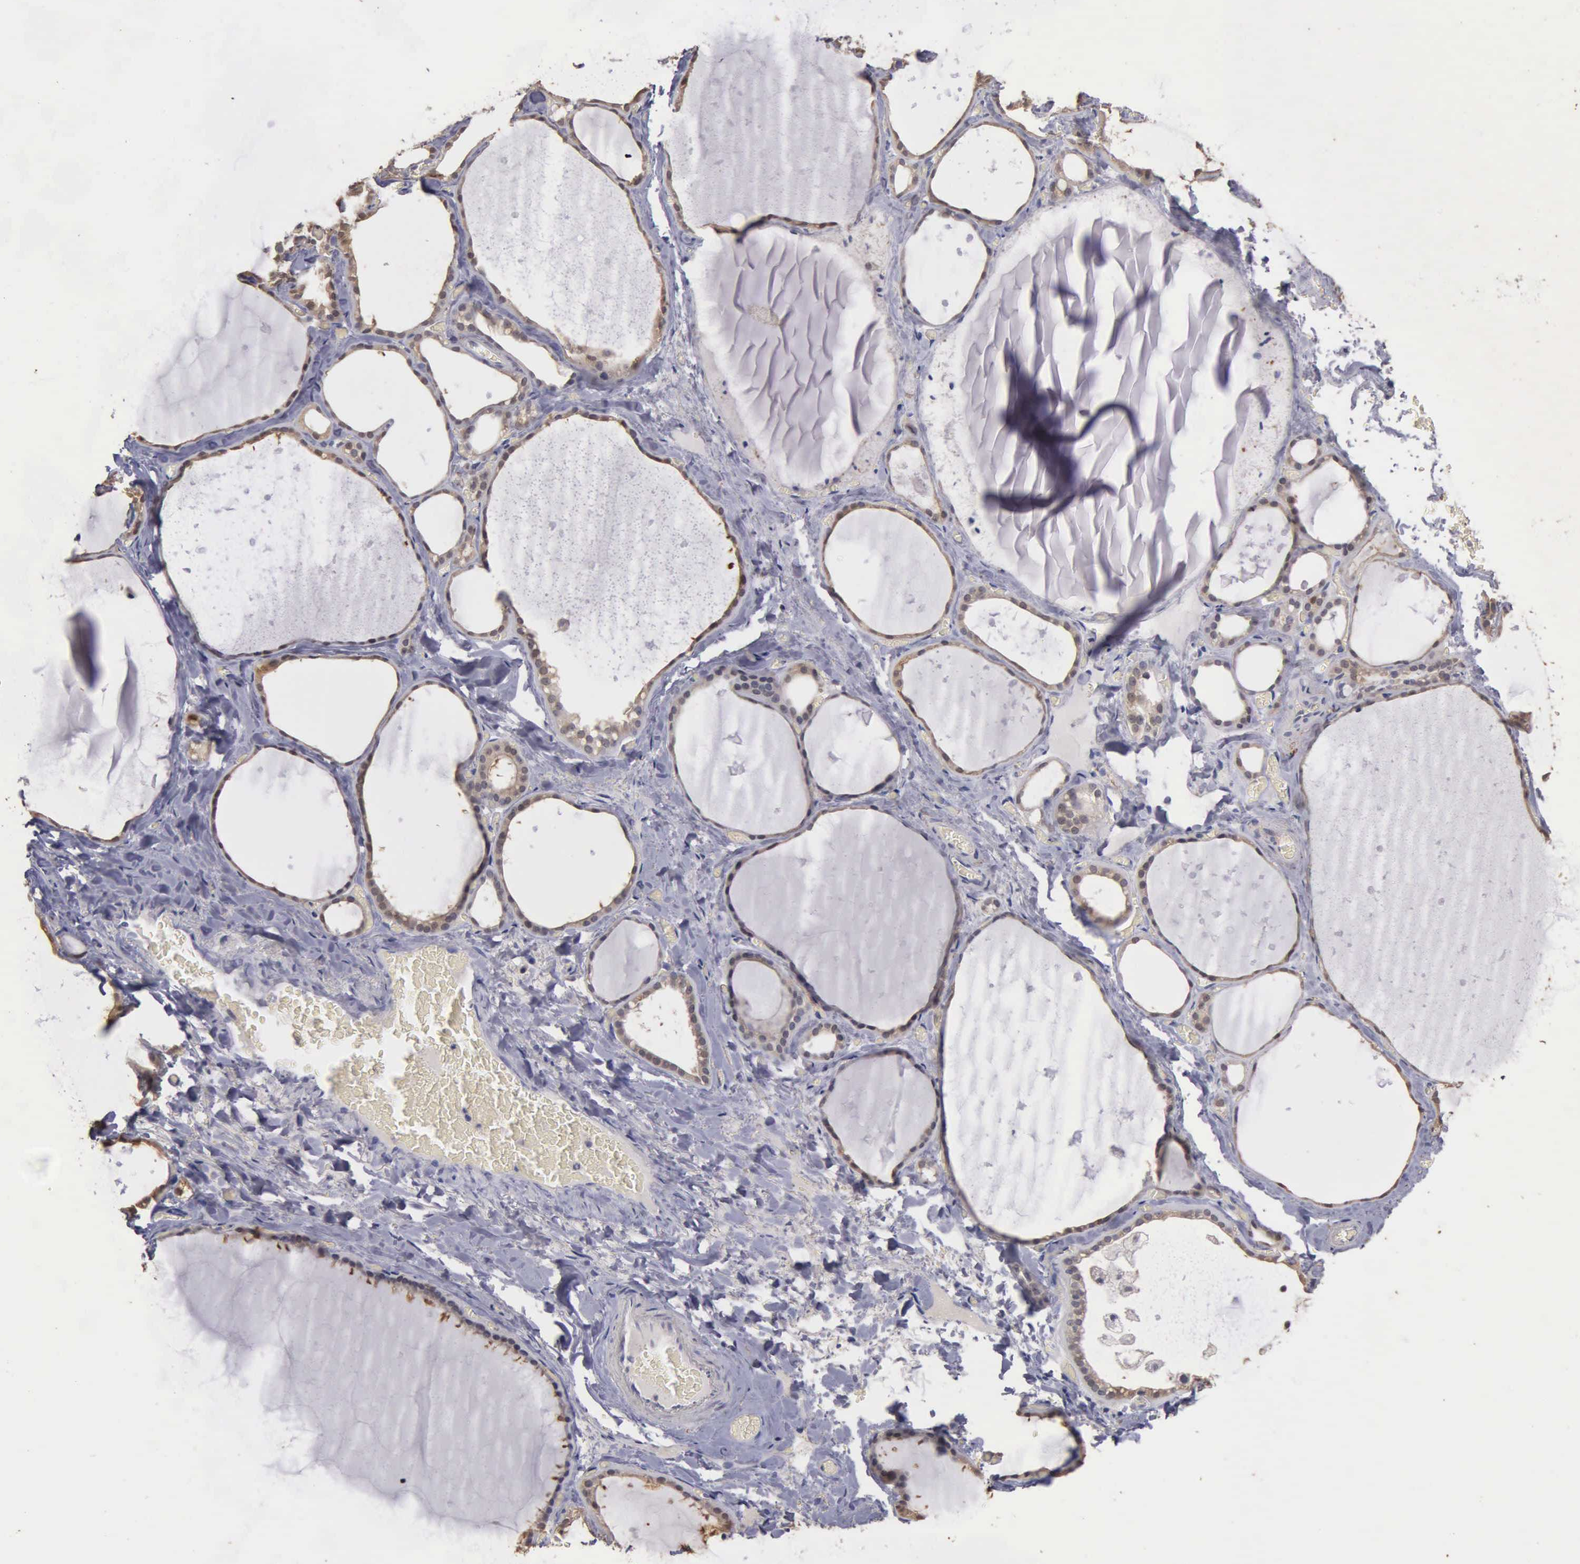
{"staining": {"intensity": "weak", "quantity": ">75%", "location": "nuclear"}, "tissue": "thyroid gland", "cell_type": "Glandular cells", "image_type": "normal", "snomed": [{"axis": "morphology", "description": "Normal tissue, NOS"}, {"axis": "topography", "description": "Thyroid gland"}], "caption": "Glandular cells exhibit weak nuclear staining in approximately >75% of cells in normal thyroid gland. (IHC, brightfield microscopy, high magnification).", "gene": "ENO3", "patient": {"sex": "male", "age": 76}}